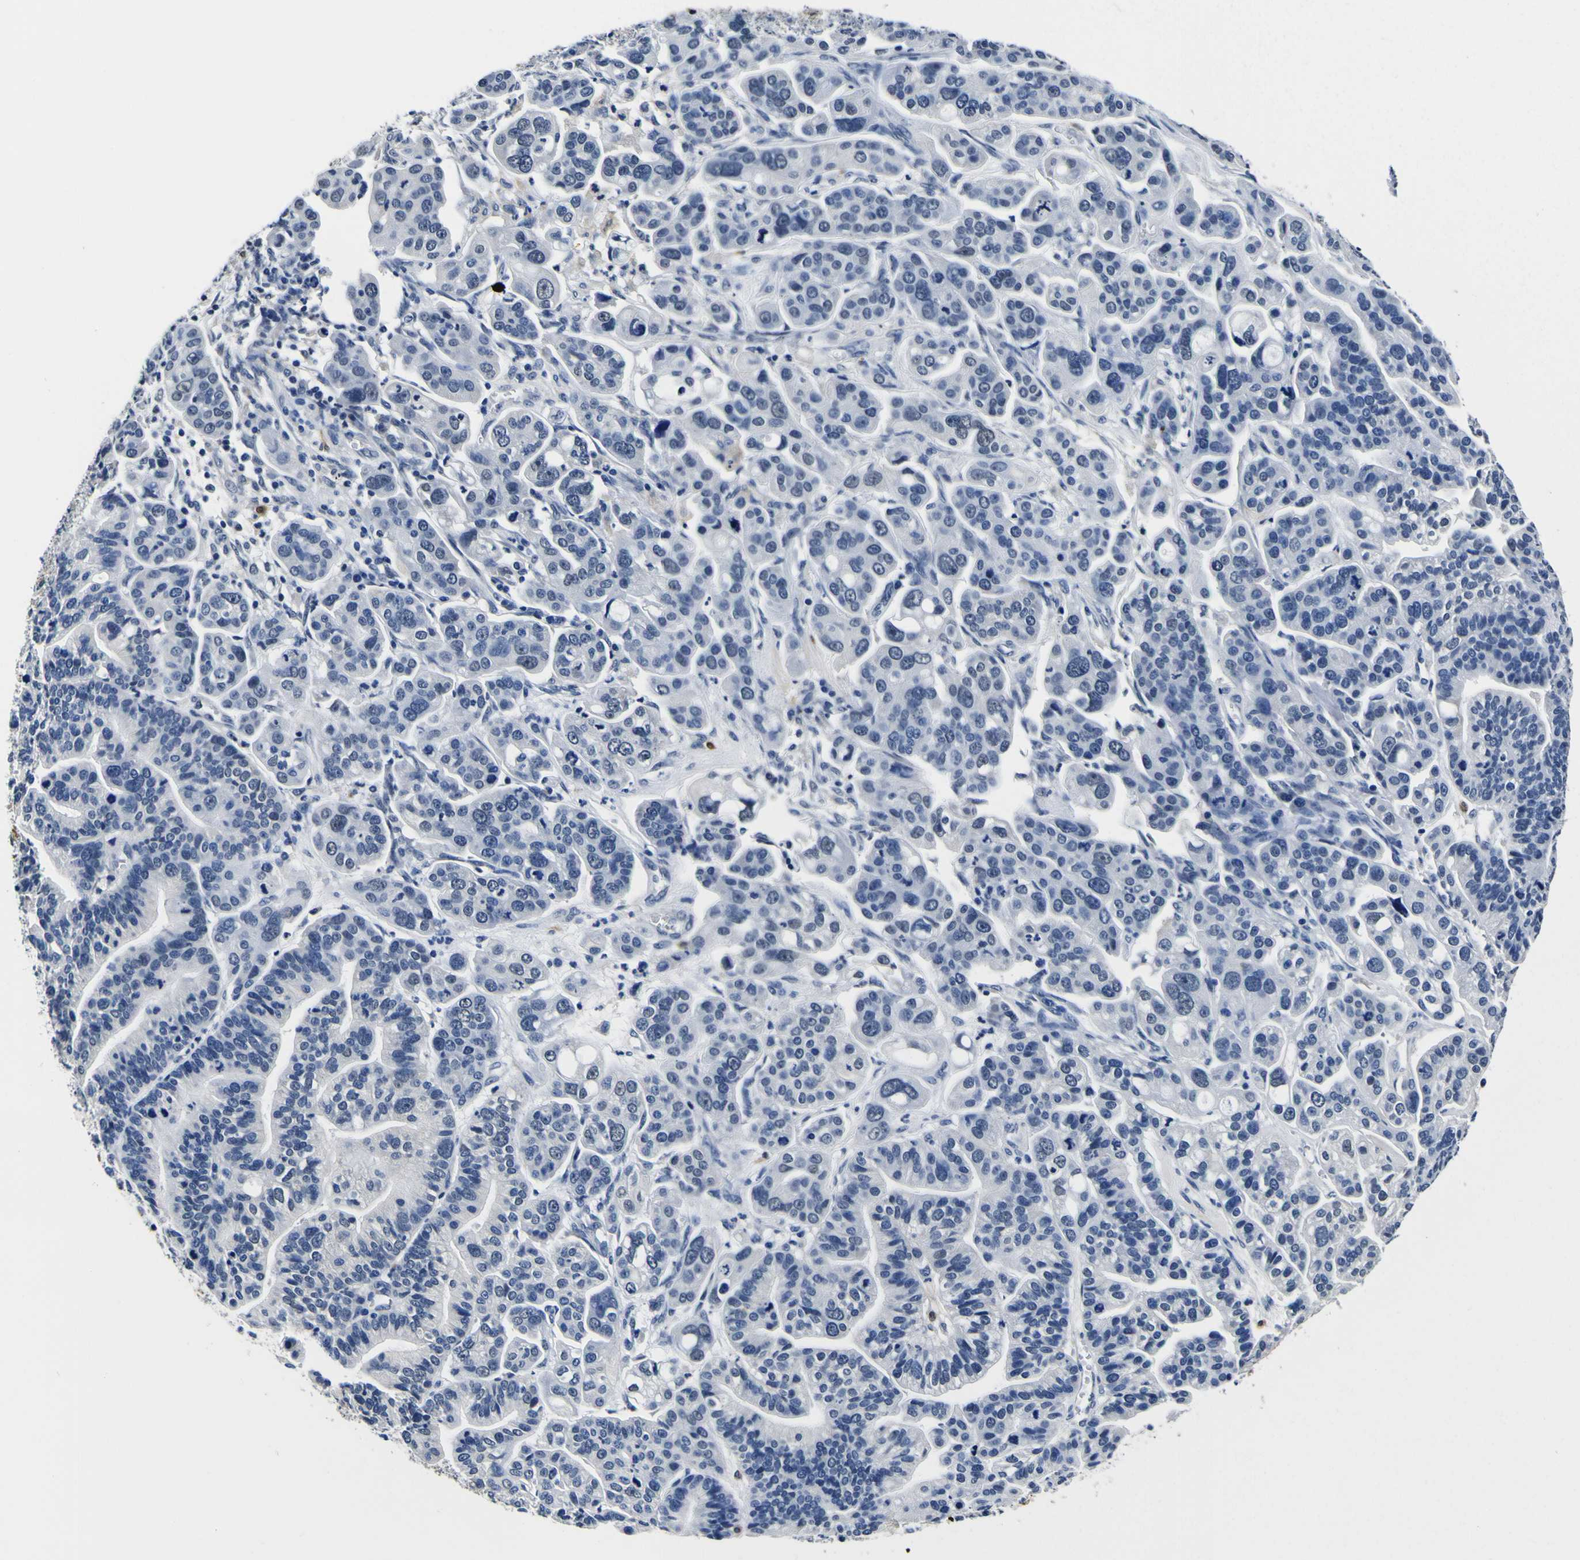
{"staining": {"intensity": "negative", "quantity": "none", "location": "none"}, "tissue": "ovarian cancer", "cell_type": "Tumor cells", "image_type": "cancer", "snomed": [{"axis": "morphology", "description": "Cystadenocarcinoma, serous, NOS"}, {"axis": "topography", "description": "Ovary"}], "caption": "A histopathology image of ovarian serous cystadenocarcinoma stained for a protein shows no brown staining in tumor cells.", "gene": "POSTN", "patient": {"sex": "female", "age": 56}}